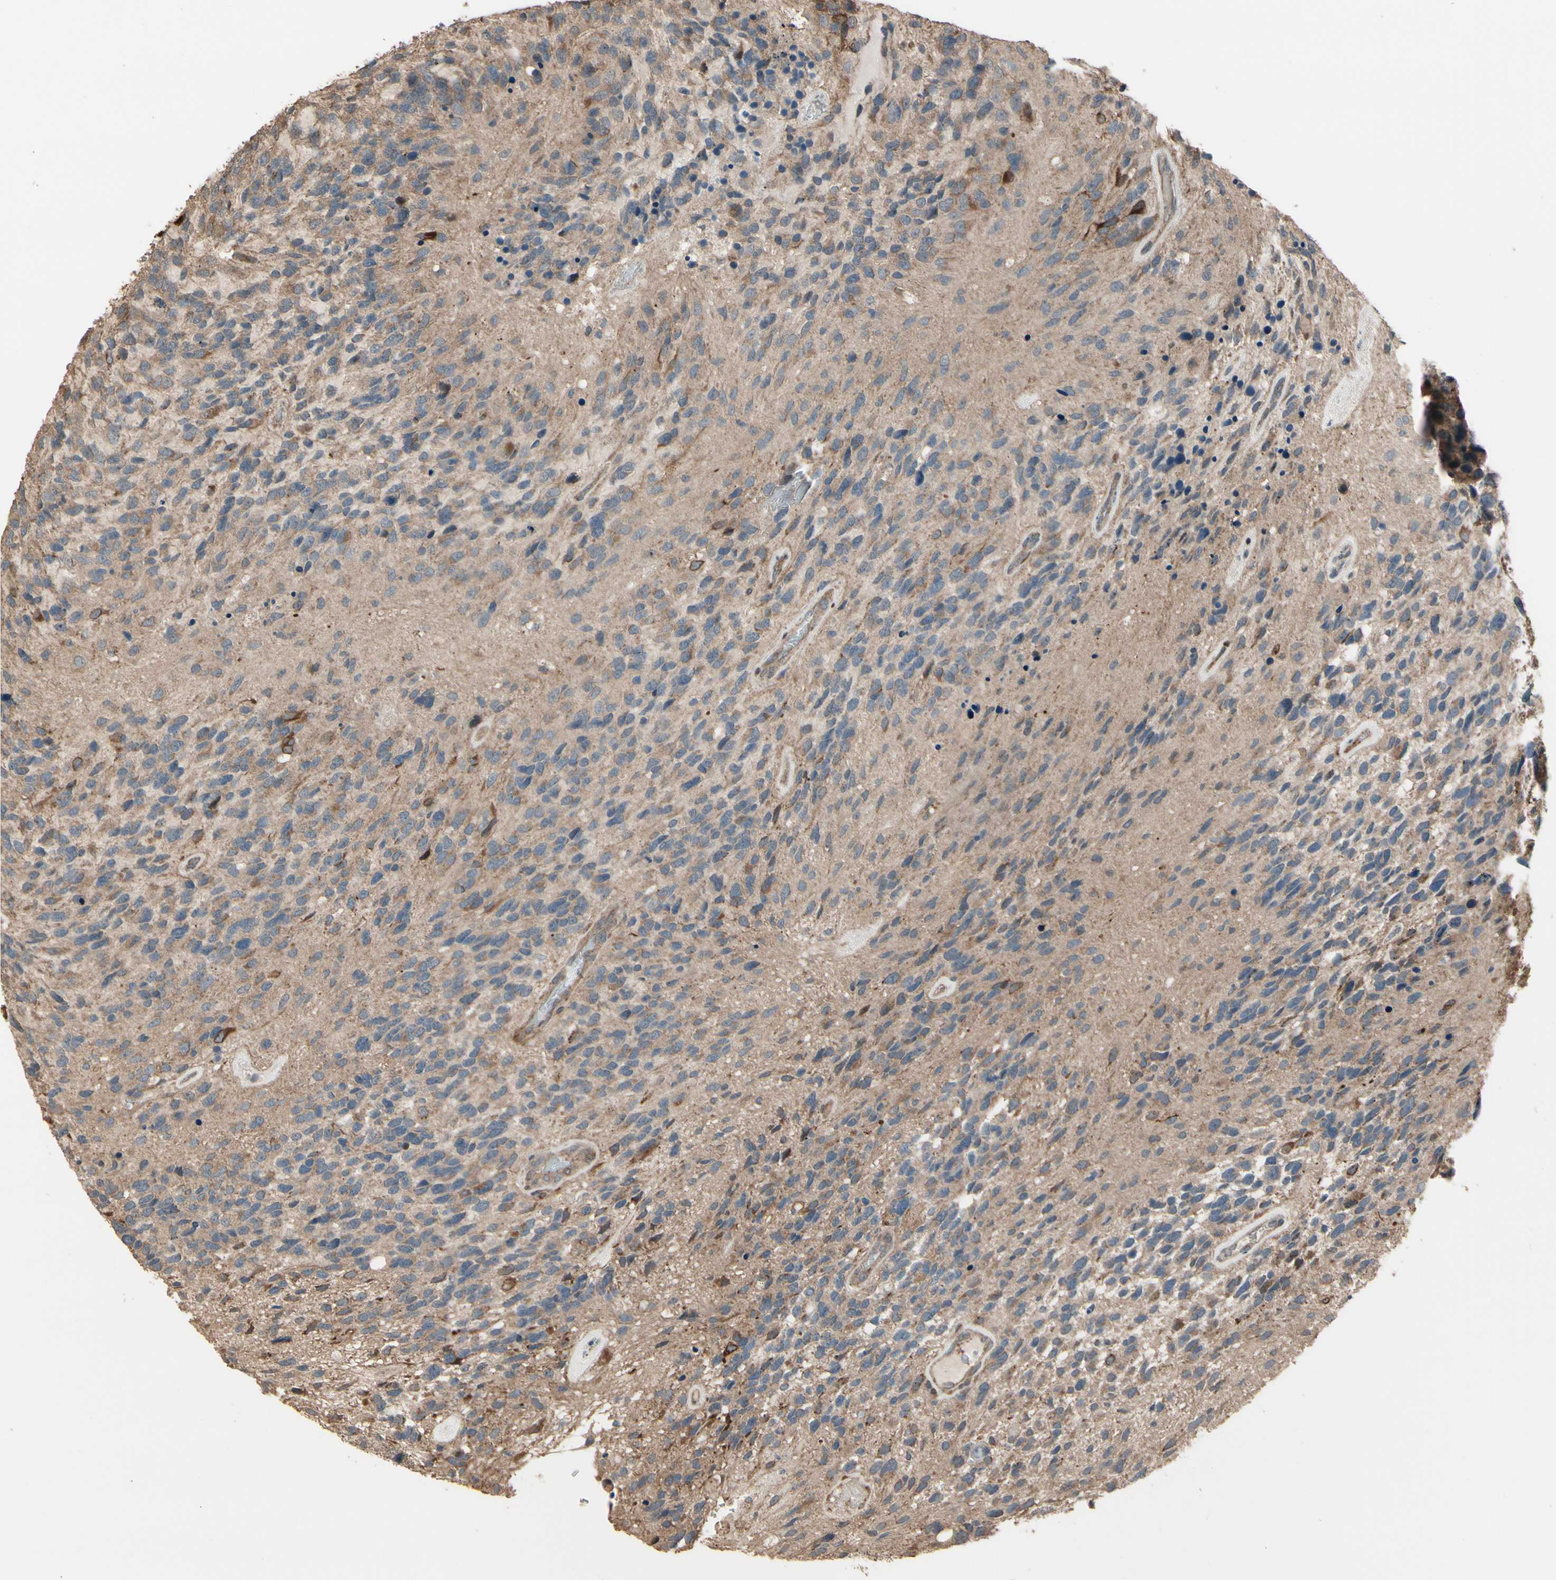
{"staining": {"intensity": "weak", "quantity": ">75%", "location": "cytoplasmic/membranous"}, "tissue": "glioma", "cell_type": "Tumor cells", "image_type": "cancer", "snomed": [{"axis": "morphology", "description": "Glioma, malignant, High grade"}, {"axis": "topography", "description": "Brain"}], "caption": "High-power microscopy captured an IHC micrograph of malignant glioma (high-grade), revealing weak cytoplasmic/membranous positivity in approximately >75% of tumor cells.", "gene": "CSF1R", "patient": {"sex": "female", "age": 58}}